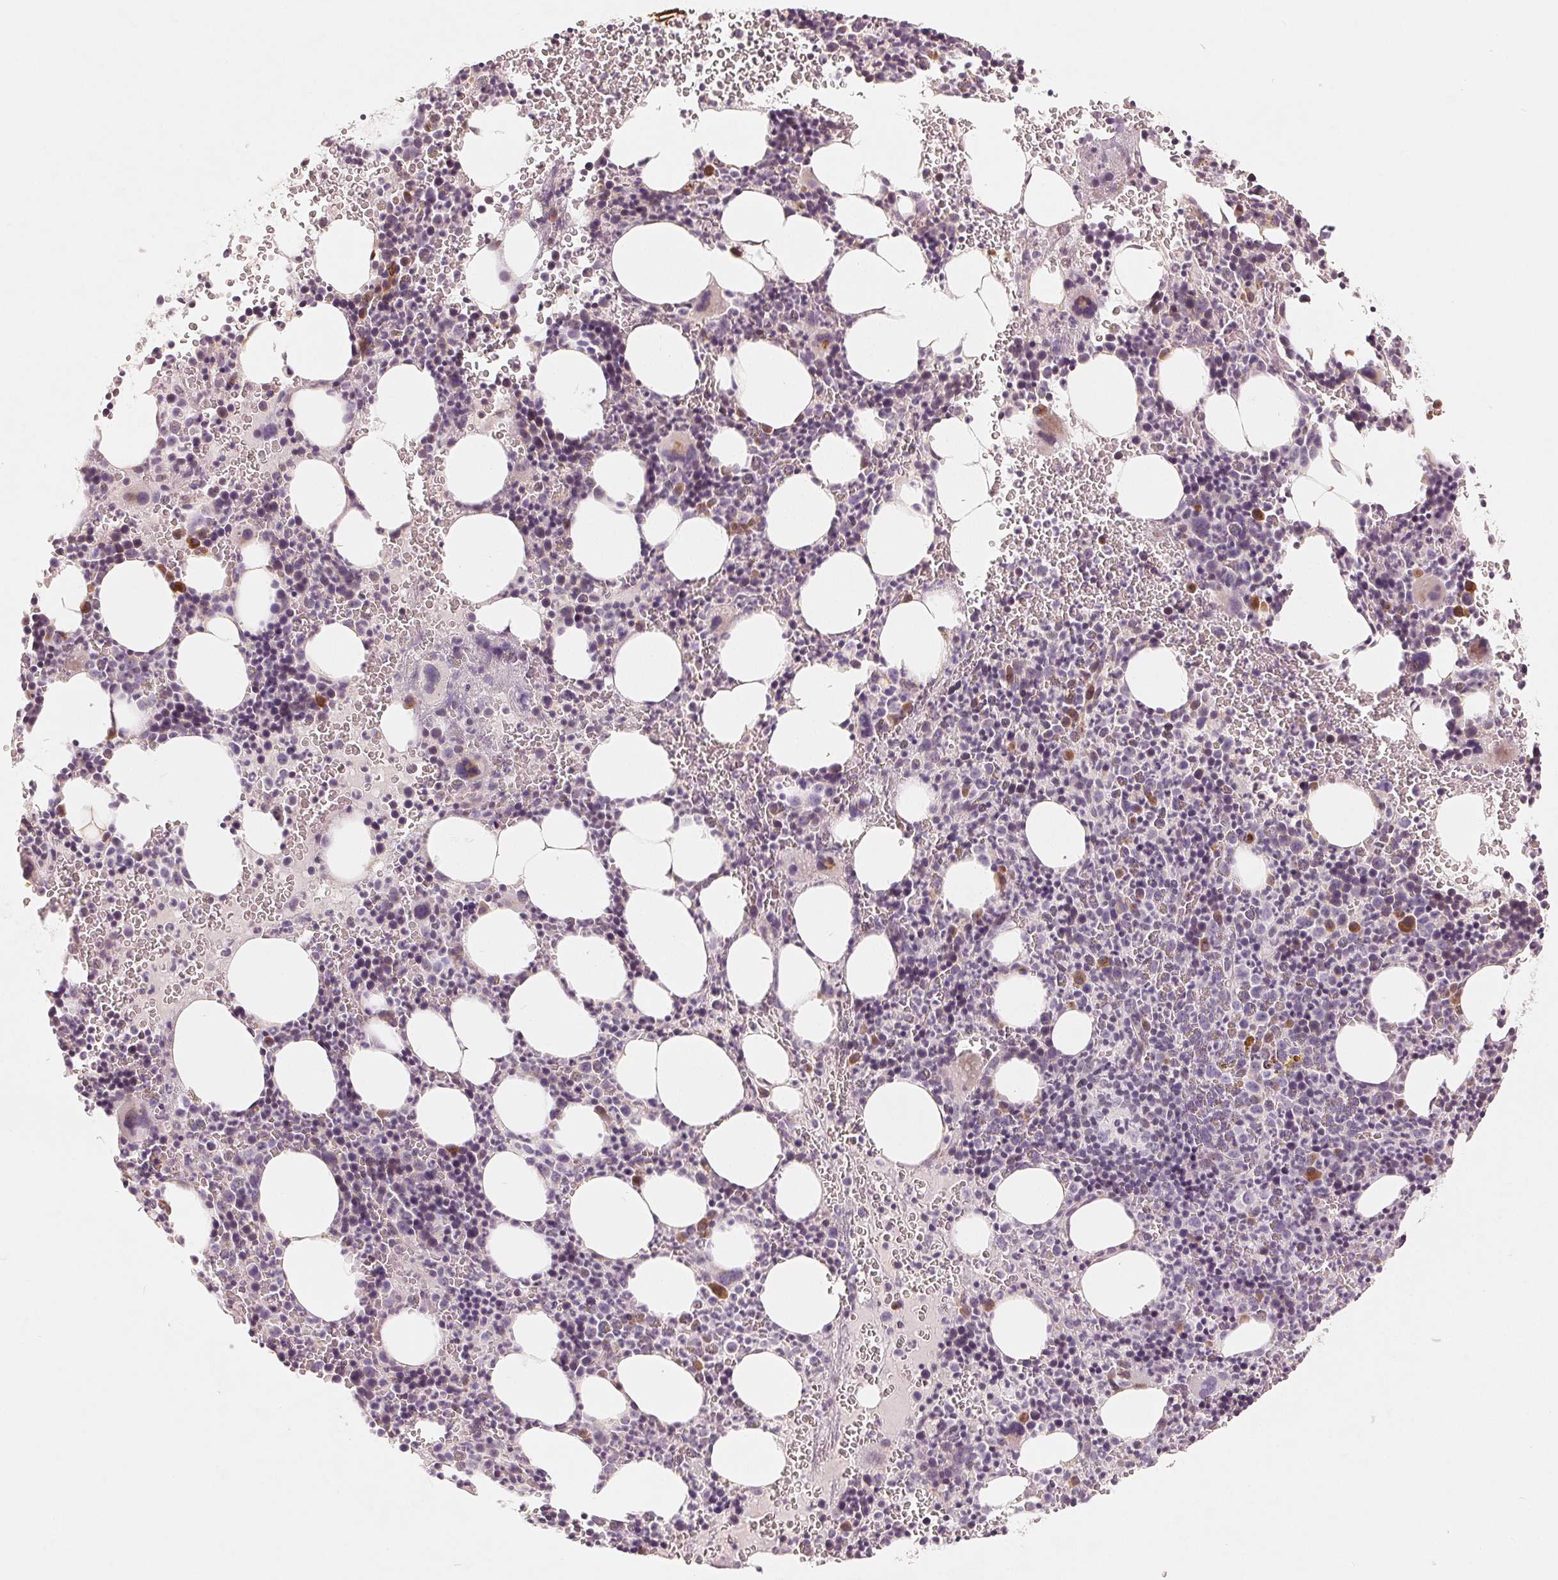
{"staining": {"intensity": "moderate", "quantity": "<25%", "location": "cytoplasmic/membranous"}, "tissue": "bone marrow", "cell_type": "Hematopoietic cells", "image_type": "normal", "snomed": [{"axis": "morphology", "description": "Normal tissue, NOS"}, {"axis": "topography", "description": "Bone marrow"}], "caption": "Immunohistochemistry (IHC) staining of unremarkable bone marrow, which reveals low levels of moderate cytoplasmic/membranous staining in about <25% of hematopoietic cells indicating moderate cytoplasmic/membranous protein expression. The staining was performed using DAB (3,3'-diaminobenzidine) (brown) for protein detection and nuclei were counterstained in hematoxylin (blue).", "gene": "TMSB15B", "patient": {"sex": "male", "age": 63}}